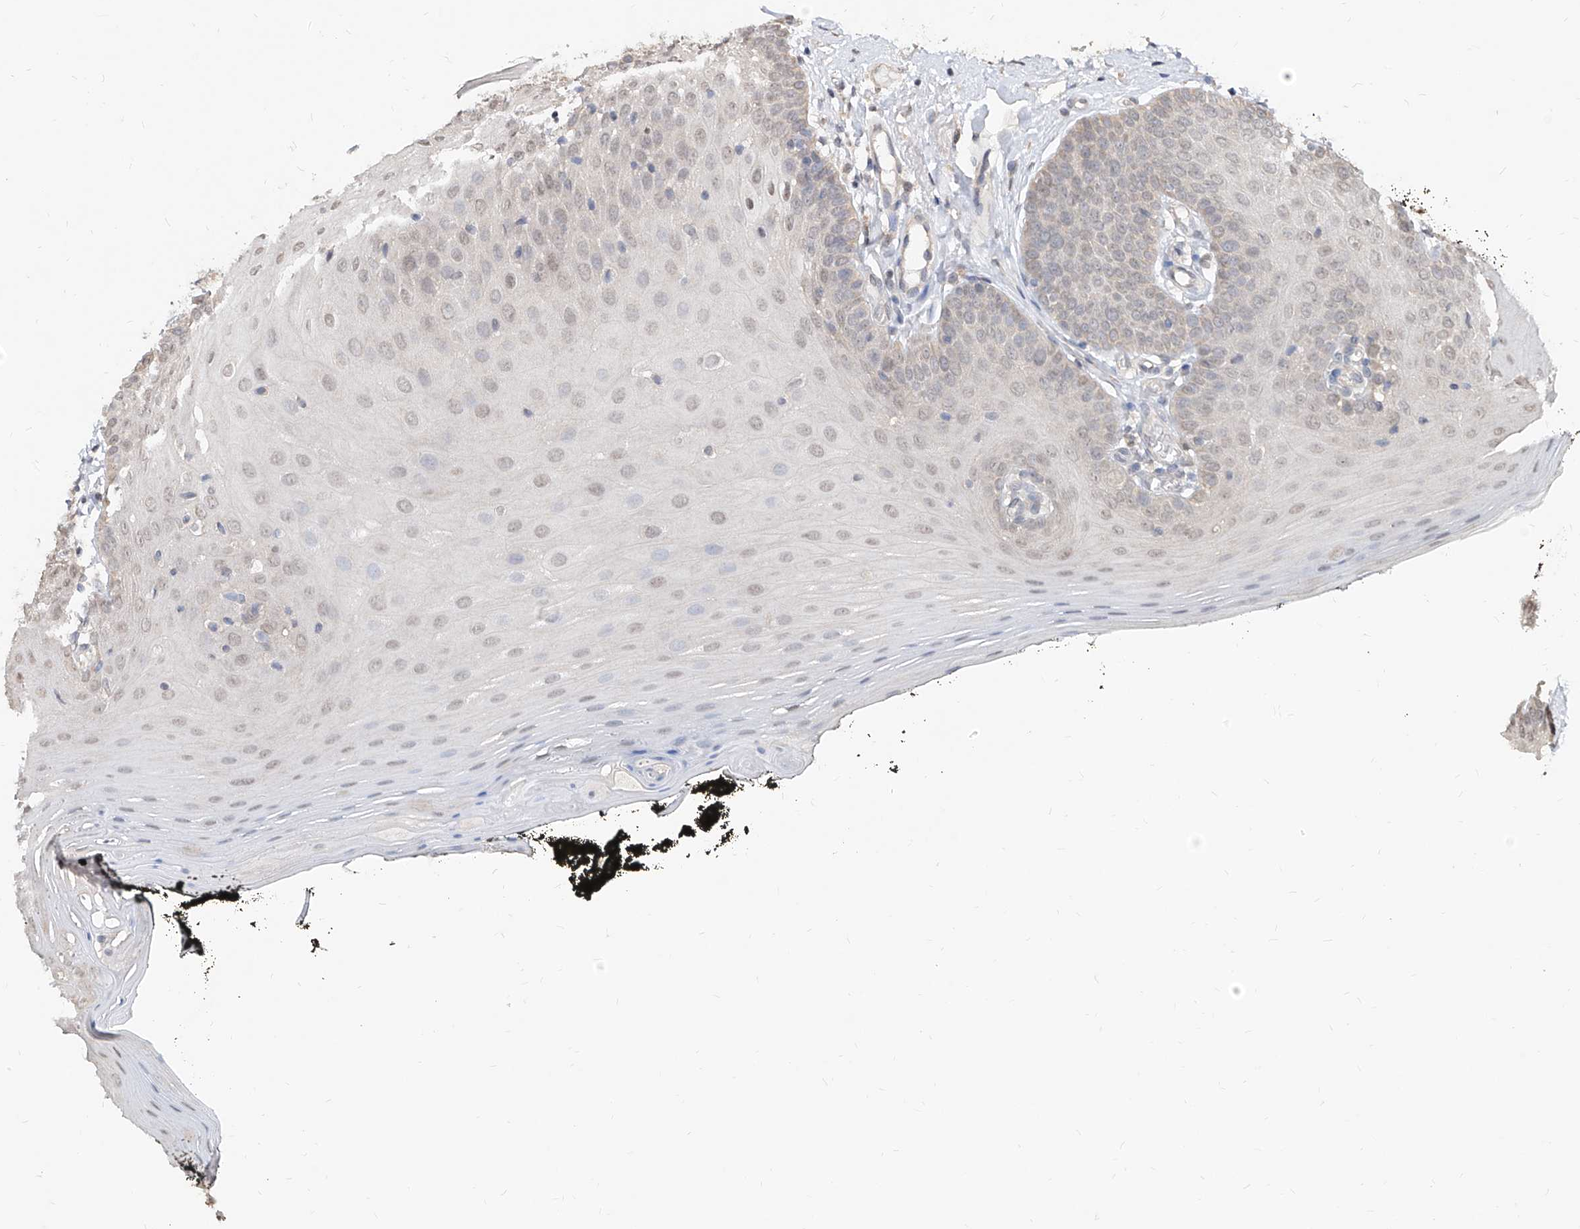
{"staining": {"intensity": "weak", "quantity": "25%-75%", "location": "nuclear"}, "tissue": "oral mucosa", "cell_type": "Squamous epithelial cells", "image_type": "normal", "snomed": [{"axis": "morphology", "description": "Normal tissue, NOS"}, {"axis": "topography", "description": "Oral tissue"}], "caption": "Brown immunohistochemical staining in unremarkable human oral mucosa reveals weak nuclear staining in about 25%-75% of squamous epithelial cells.", "gene": "C8orf82", "patient": {"sex": "male", "age": 74}}